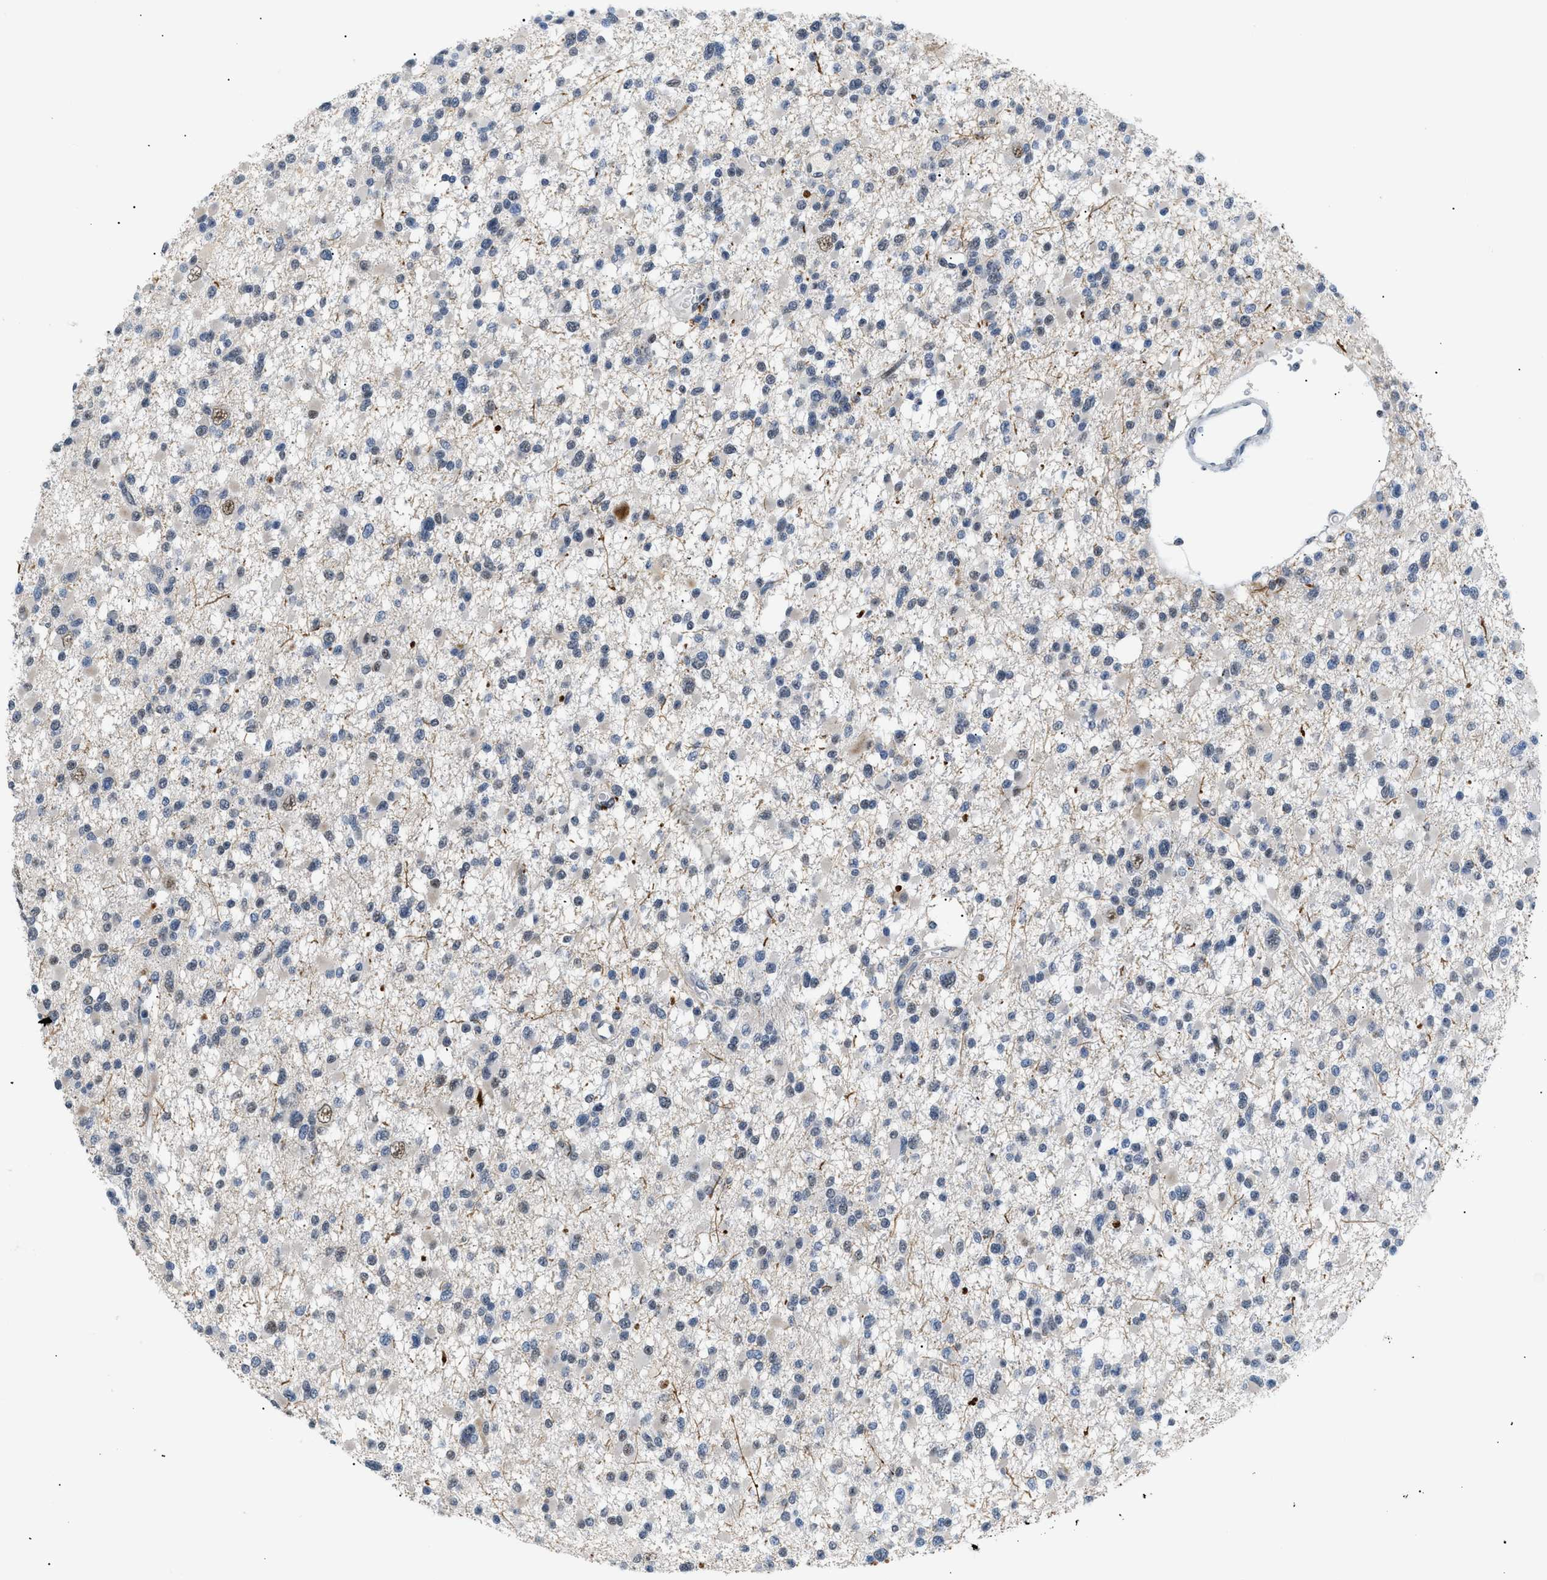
{"staining": {"intensity": "weak", "quantity": "<25%", "location": "nuclear"}, "tissue": "glioma", "cell_type": "Tumor cells", "image_type": "cancer", "snomed": [{"axis": "morphology", "description": "Glioma, malignant, Low grade"}, {"axis": "topography", "description": "Brain"}], "caption": "An image of malignant low-grade glioma stained for a protein reveals no brown staining in tumor cells.", "gene": "KCNC3", "patient": {"sex": "female", "age": 22}}